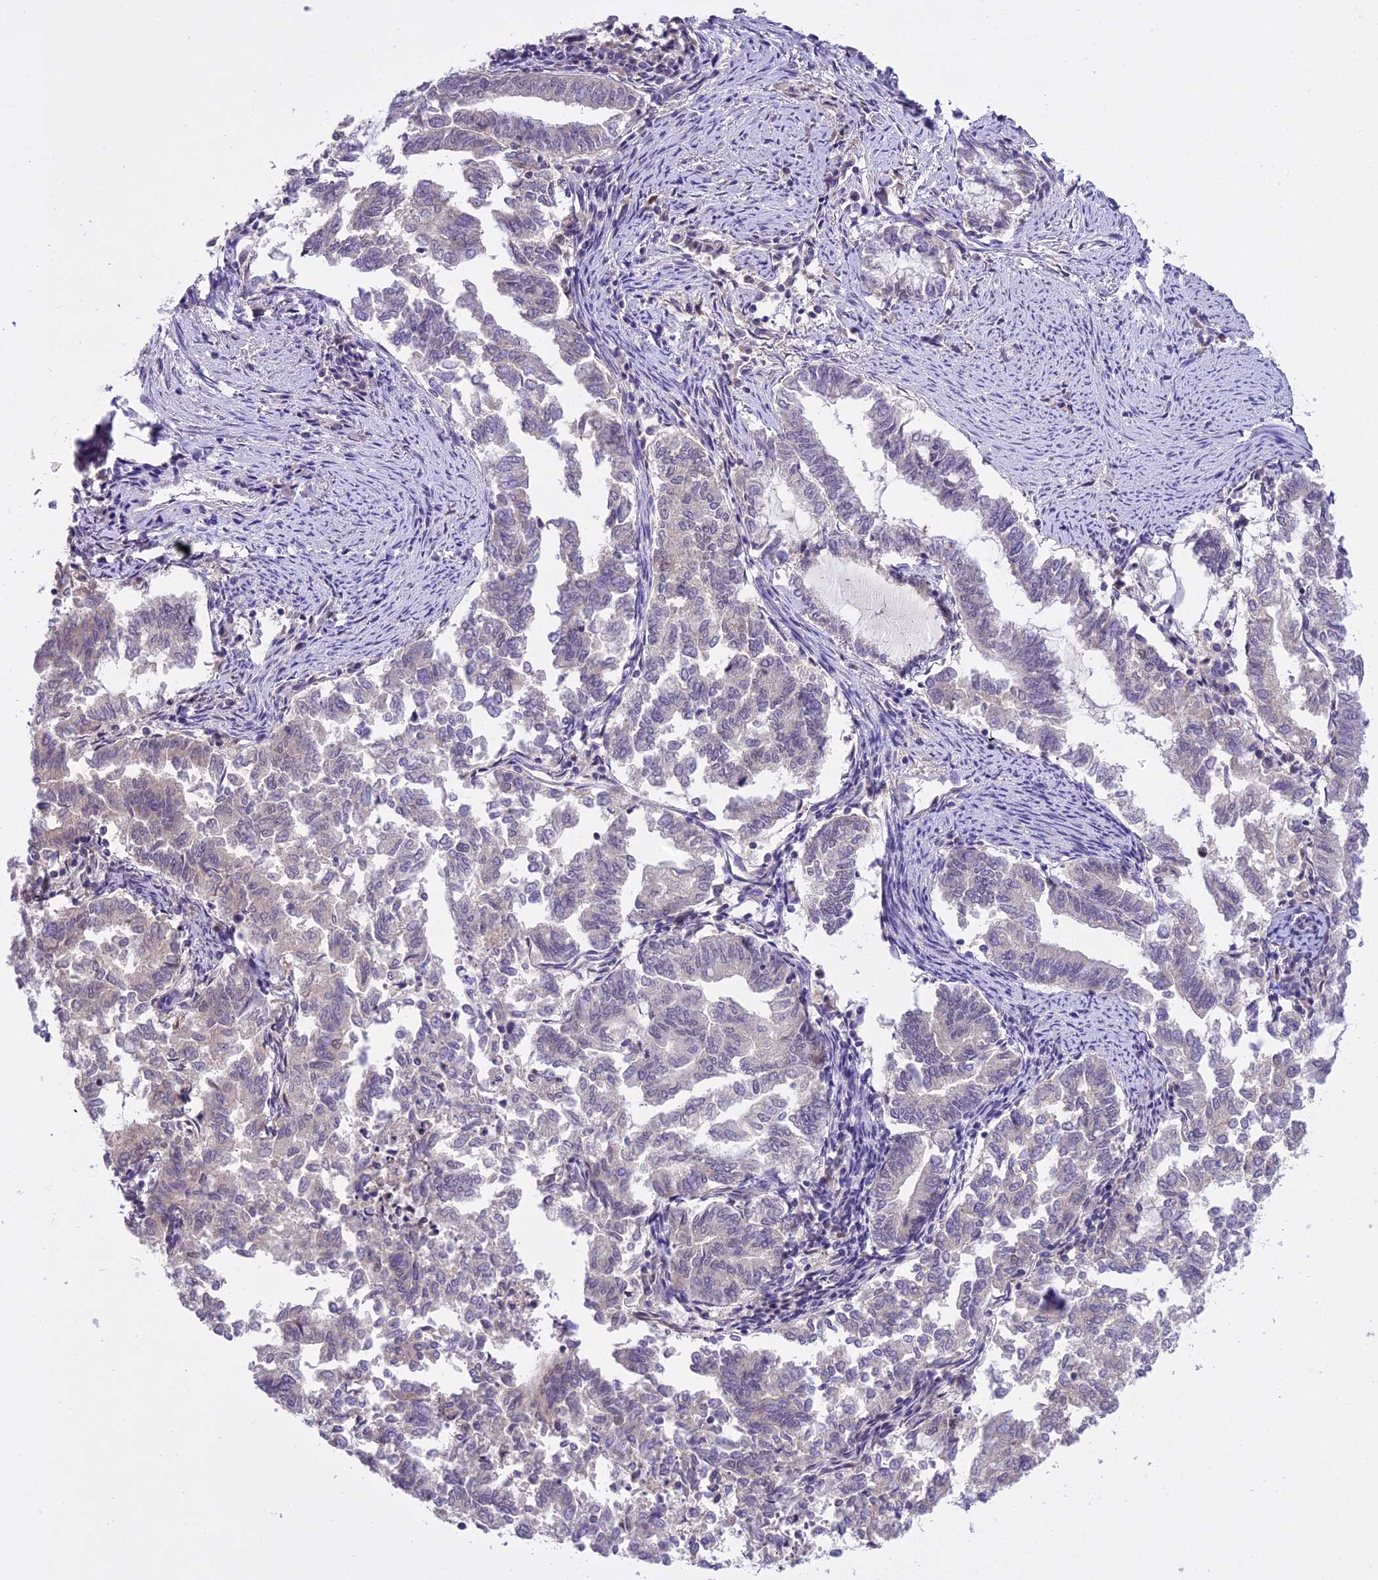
{"staining": {"intensity": "negative", "quantity": "none", "location": "none"}, "tissue": "endometrial cancer", "cell_type": "Tumor cells", "image_type": "cancer", "snomed": [{"axis": "morphology", "description": "Adenocarcinoma, NOS"}, {"axis": "topography", "description": "Endometrium"}], "caption": "A micrograph of human endometrial adenocarcinoma is negative for staining in tumor cells. (DAB immunohistochemistry, high magnification).", "gene": "MAT2A", "patient": {"sex": "female", "age": 79}}